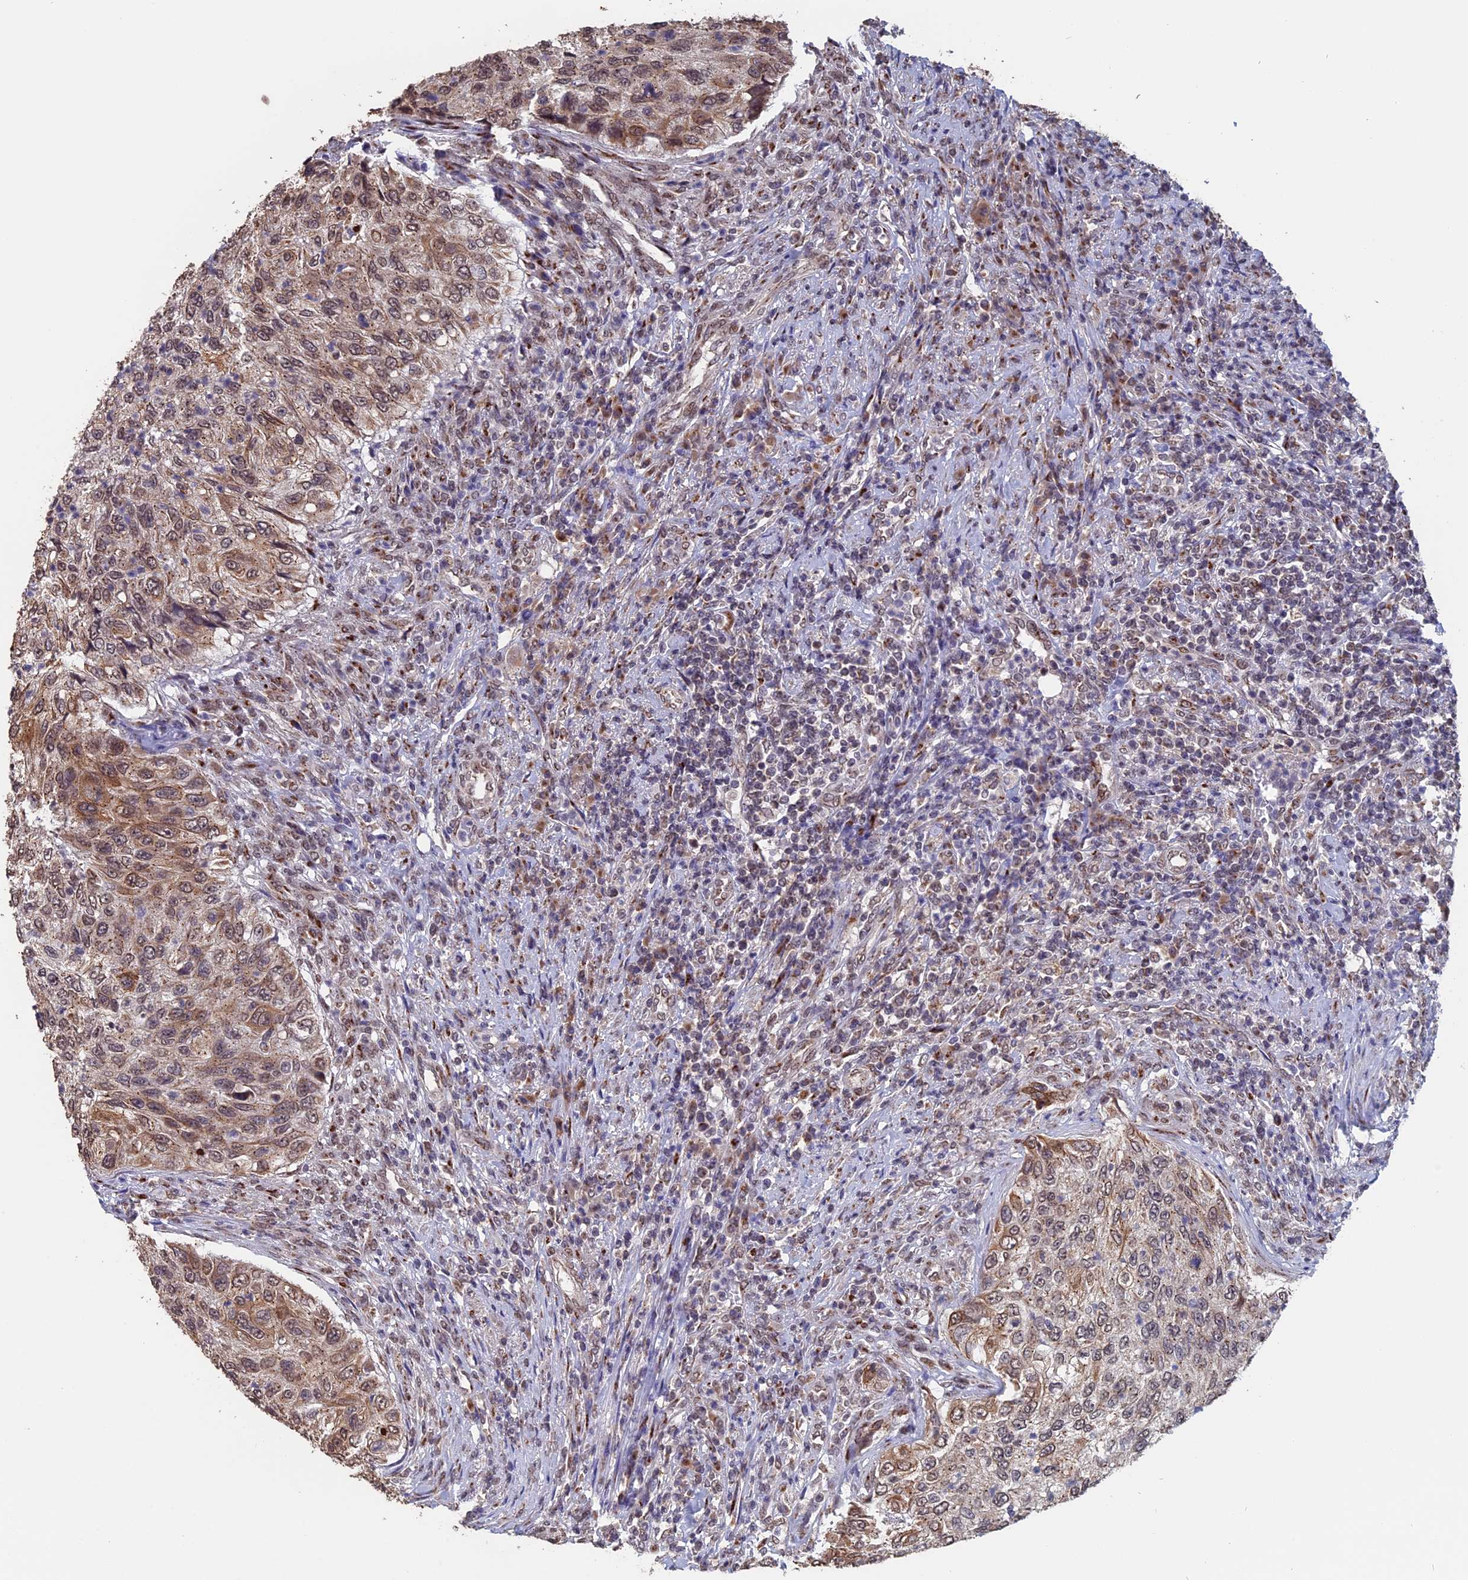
{"staining": {"intensity": "moderate", "quantity": ">75%", "location": "cytoplasmic/membranous,nuclear"}, "tissue": "urothelial cancer", "cell_type": "Tumor cells", "image_type": "cancer", "snomed": [{"axis": "morphology", "description": "Urothelial carcinoma, High grade"}, {"axis": "topography", "description": "Urinary bladder"}], "caption": "Immunohistochemical staining of urothelial cancer reveals moderate cytoplasmic/membranous and nuclear protein staining in about >75% of tumor cells.", "gene": "PIGQ", "patient": {"sex": "female", "age": 60}}